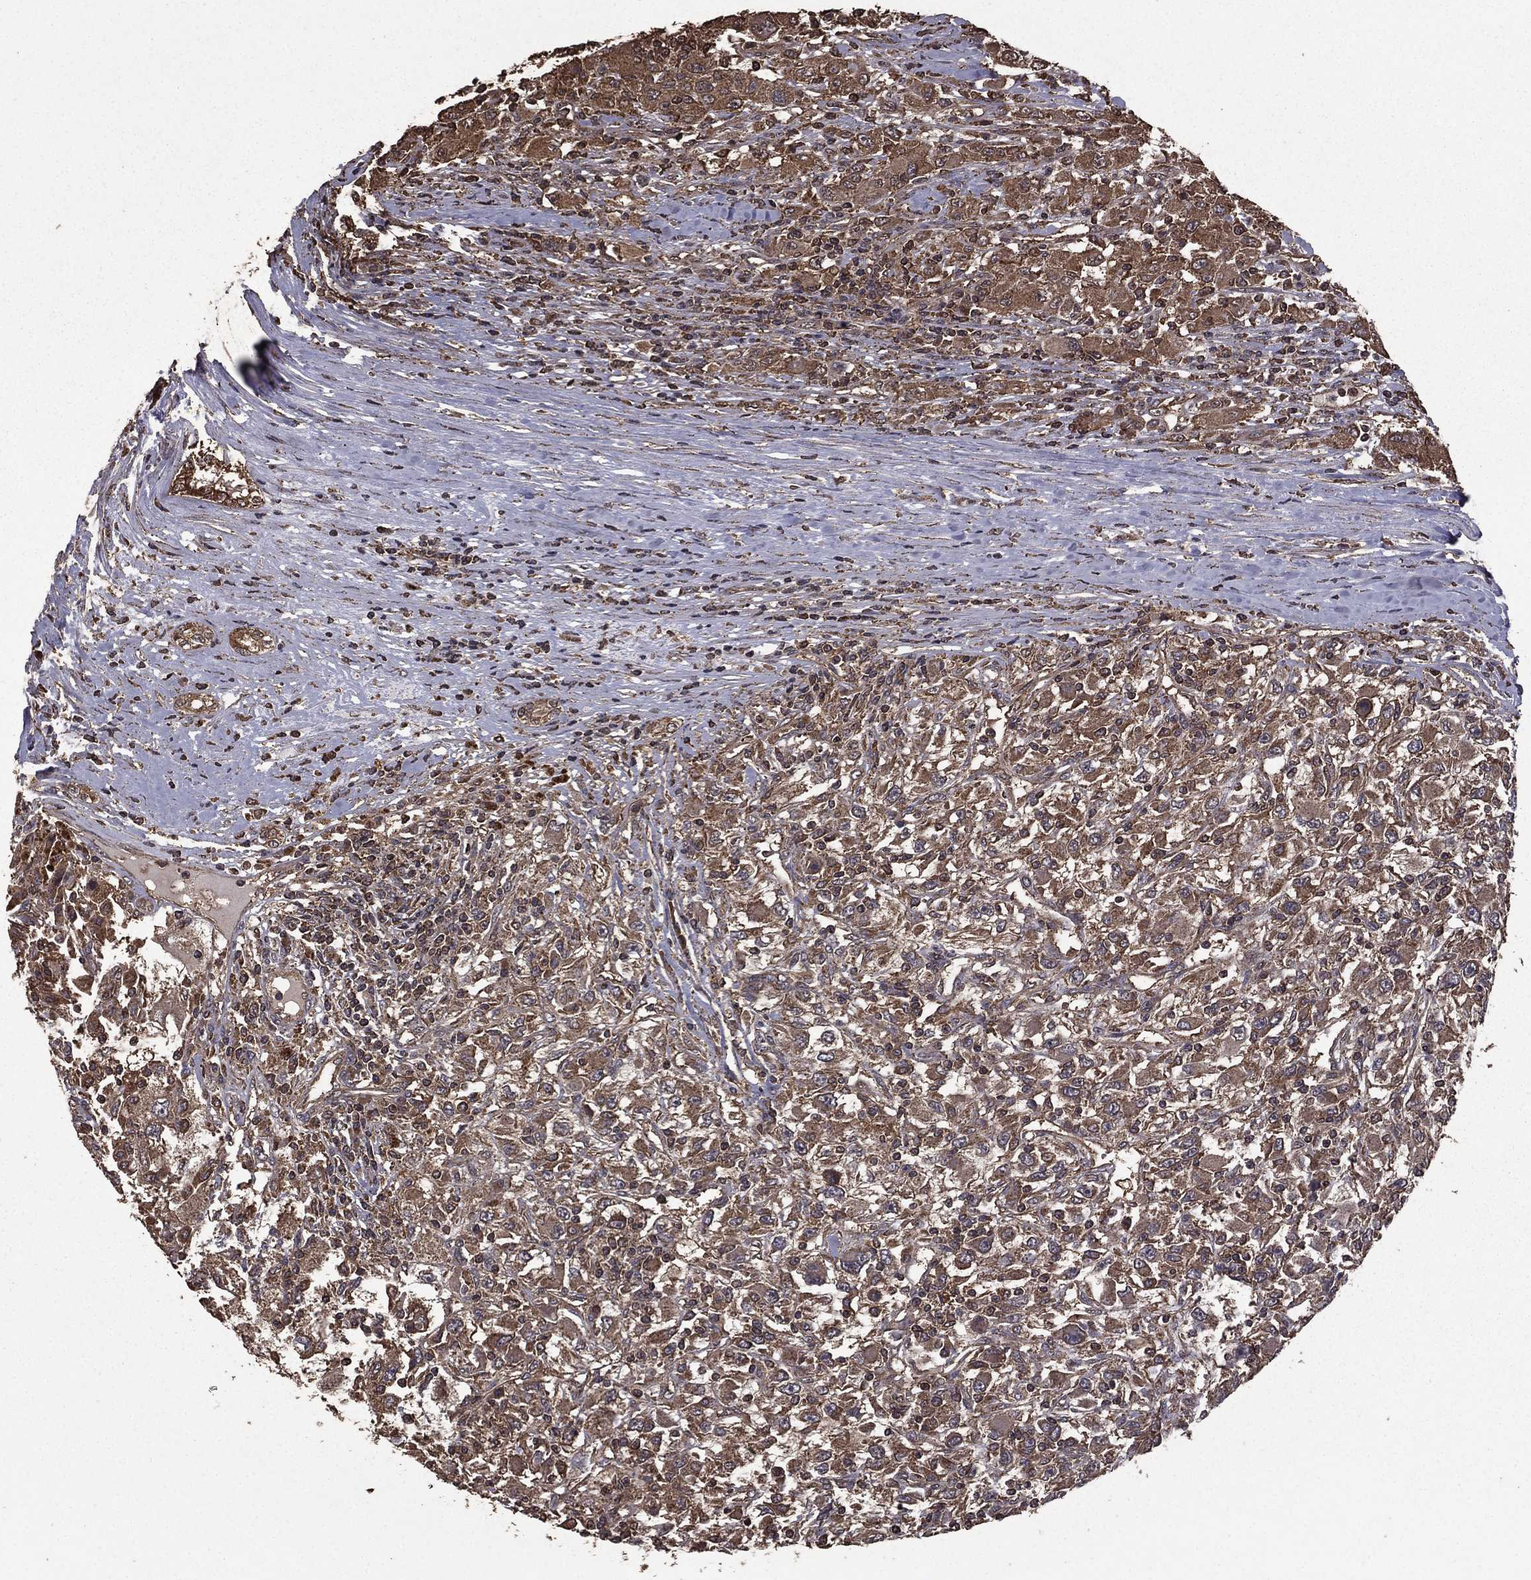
{"staining": {"intensity": "weak", "quantity": "25%-75%", "location": "cytoplasmic/membranous"}, "tissue": "renal cancer", "cell_type": "Tumor cells", "image_type": "cancer", "snomed": [{"axis": "morphology", "description": "Adenocarcinoma, NOS"}, {"axis": "topography", "description": "Kidney"}], "caption": "Adenocarcinoma (renal) stained with a brown dye displays weak cytoplasmic/membranous positive expression in about 25%-75% of tumor cells.", "gene": "BIRC6", "patient": {"sex": "female", "age": 67}}